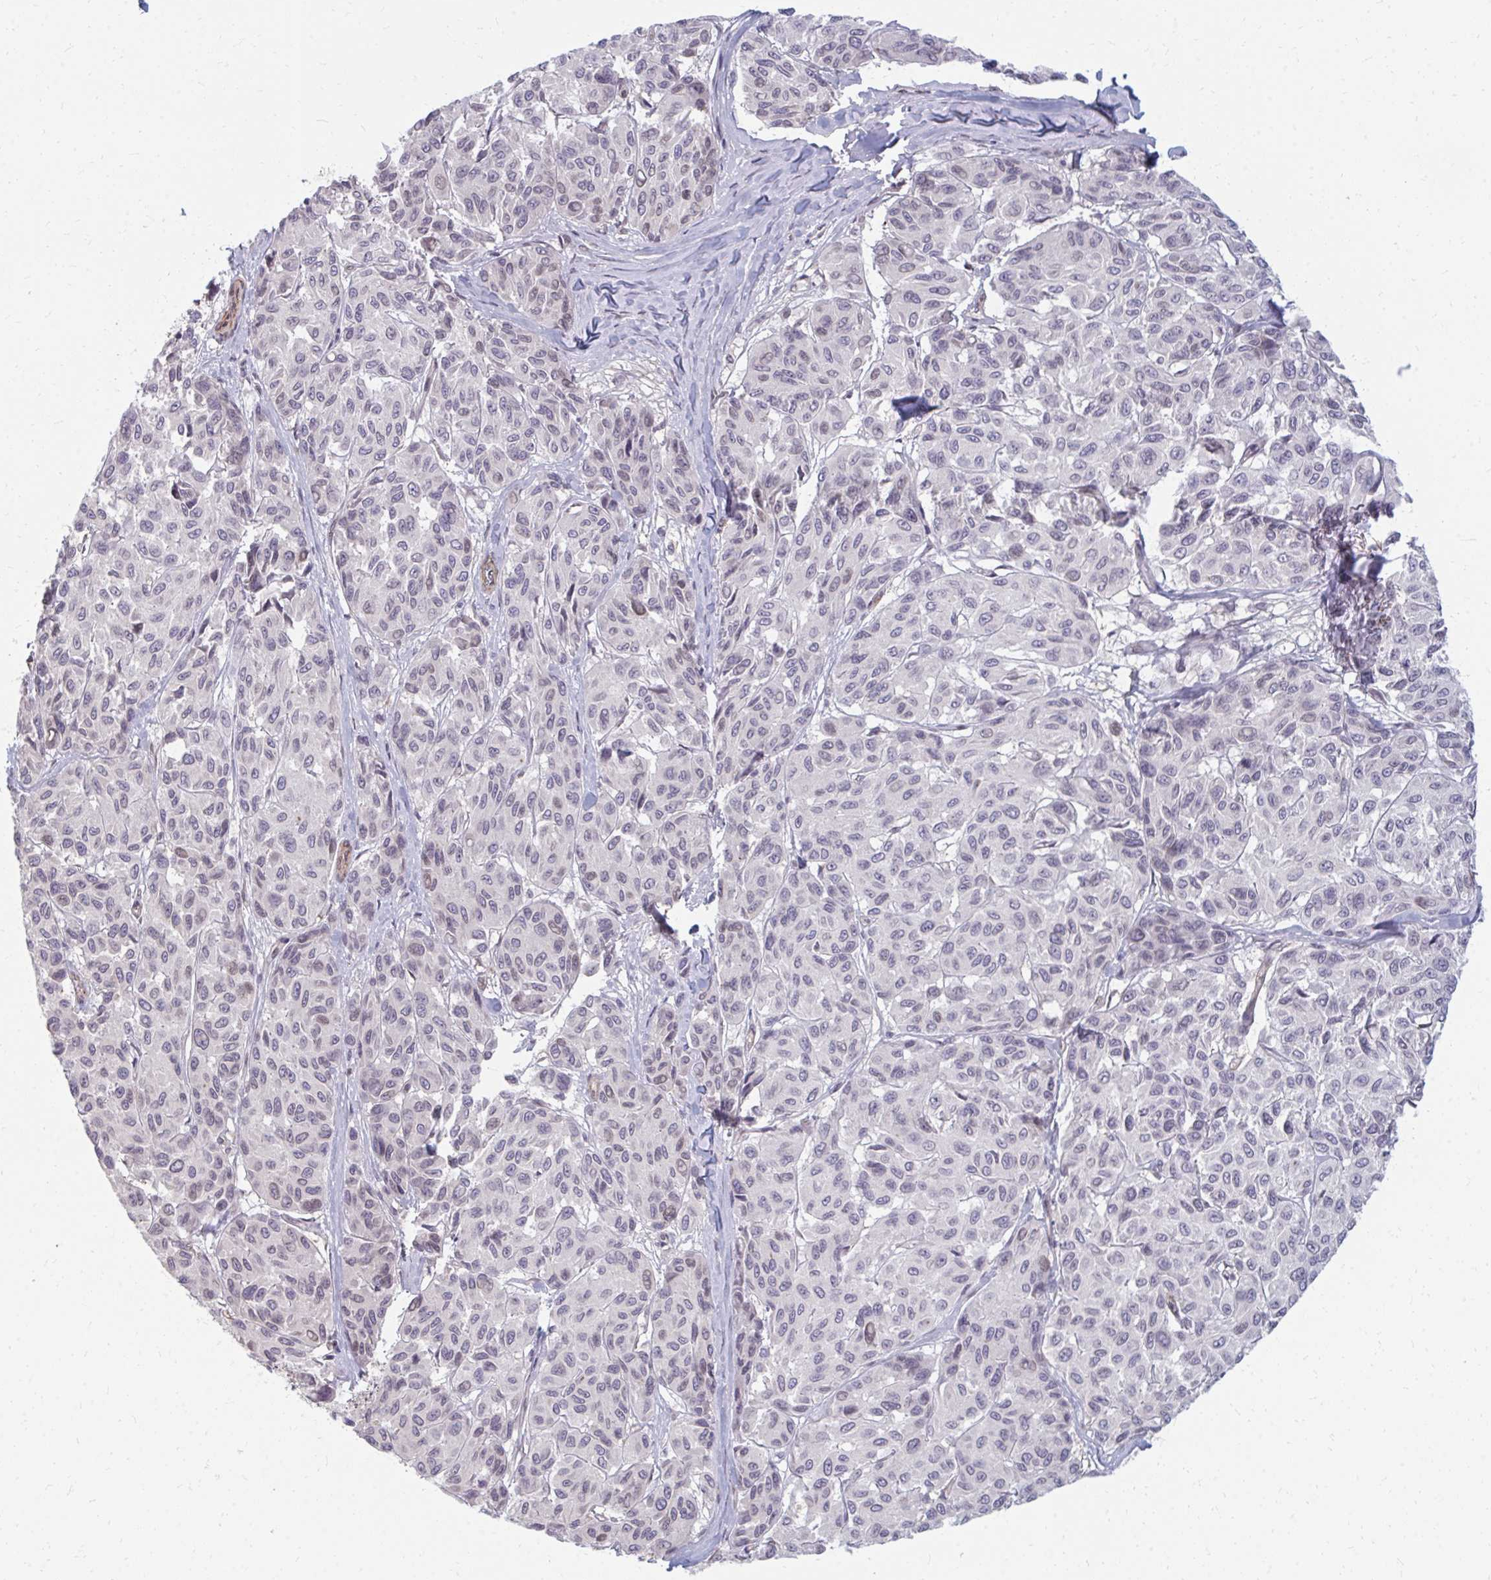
{"staining": {"intensity": "negative", "quantity": "none", "location": "none"}, "tissue": "melanoma", "cell_type": "Tumor cells", "image_type": "cancer", "snomed": [{"axis": "morphology", "description": "Malignant melanoma, NOS"}, {"axis": "topography", "description": "Skin"}], "caption": "Protein analysis of malignant melanoma exhibits no significant staining in tumor cells.", "gene": "GPC5", "patient": {"sex": "female", "age": 66}}